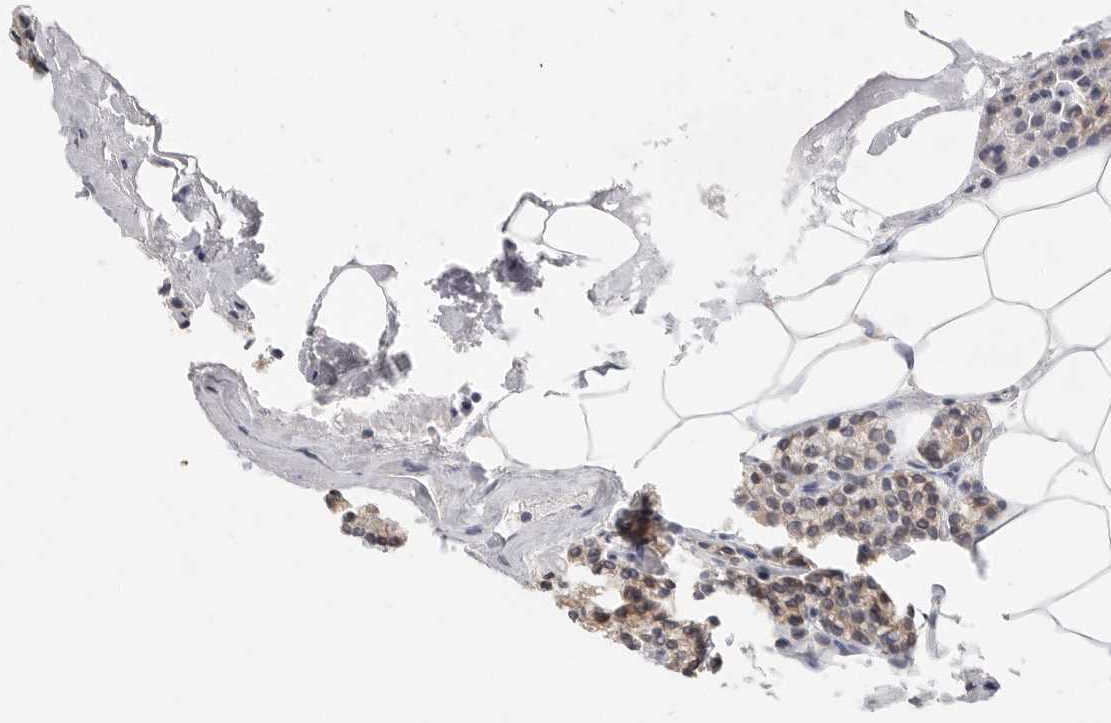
{"staining": {"intensity": "weak", "quantity": "25%-75%", "location": "cytoplasmic/membranous"}, "tissue": "parathyroid gland", "cell_type": "Glandular cells", "image_type": "normal", "snomed": [{"axis": "morphology", "description": "Normal tissue, NOS"}, {"axis": "topography", "description": "Parathyroid gland"}], "caption": "Glandular cells demonstrate weak cytoplasmic/membranous expression in approximately 25%-75% of cells in benign parathyroid gland. (DAB IHC with brightfield microscopy, high magnification).", "gene": "SLC25A26", "patient": {"sex": "male", "age": 83}}